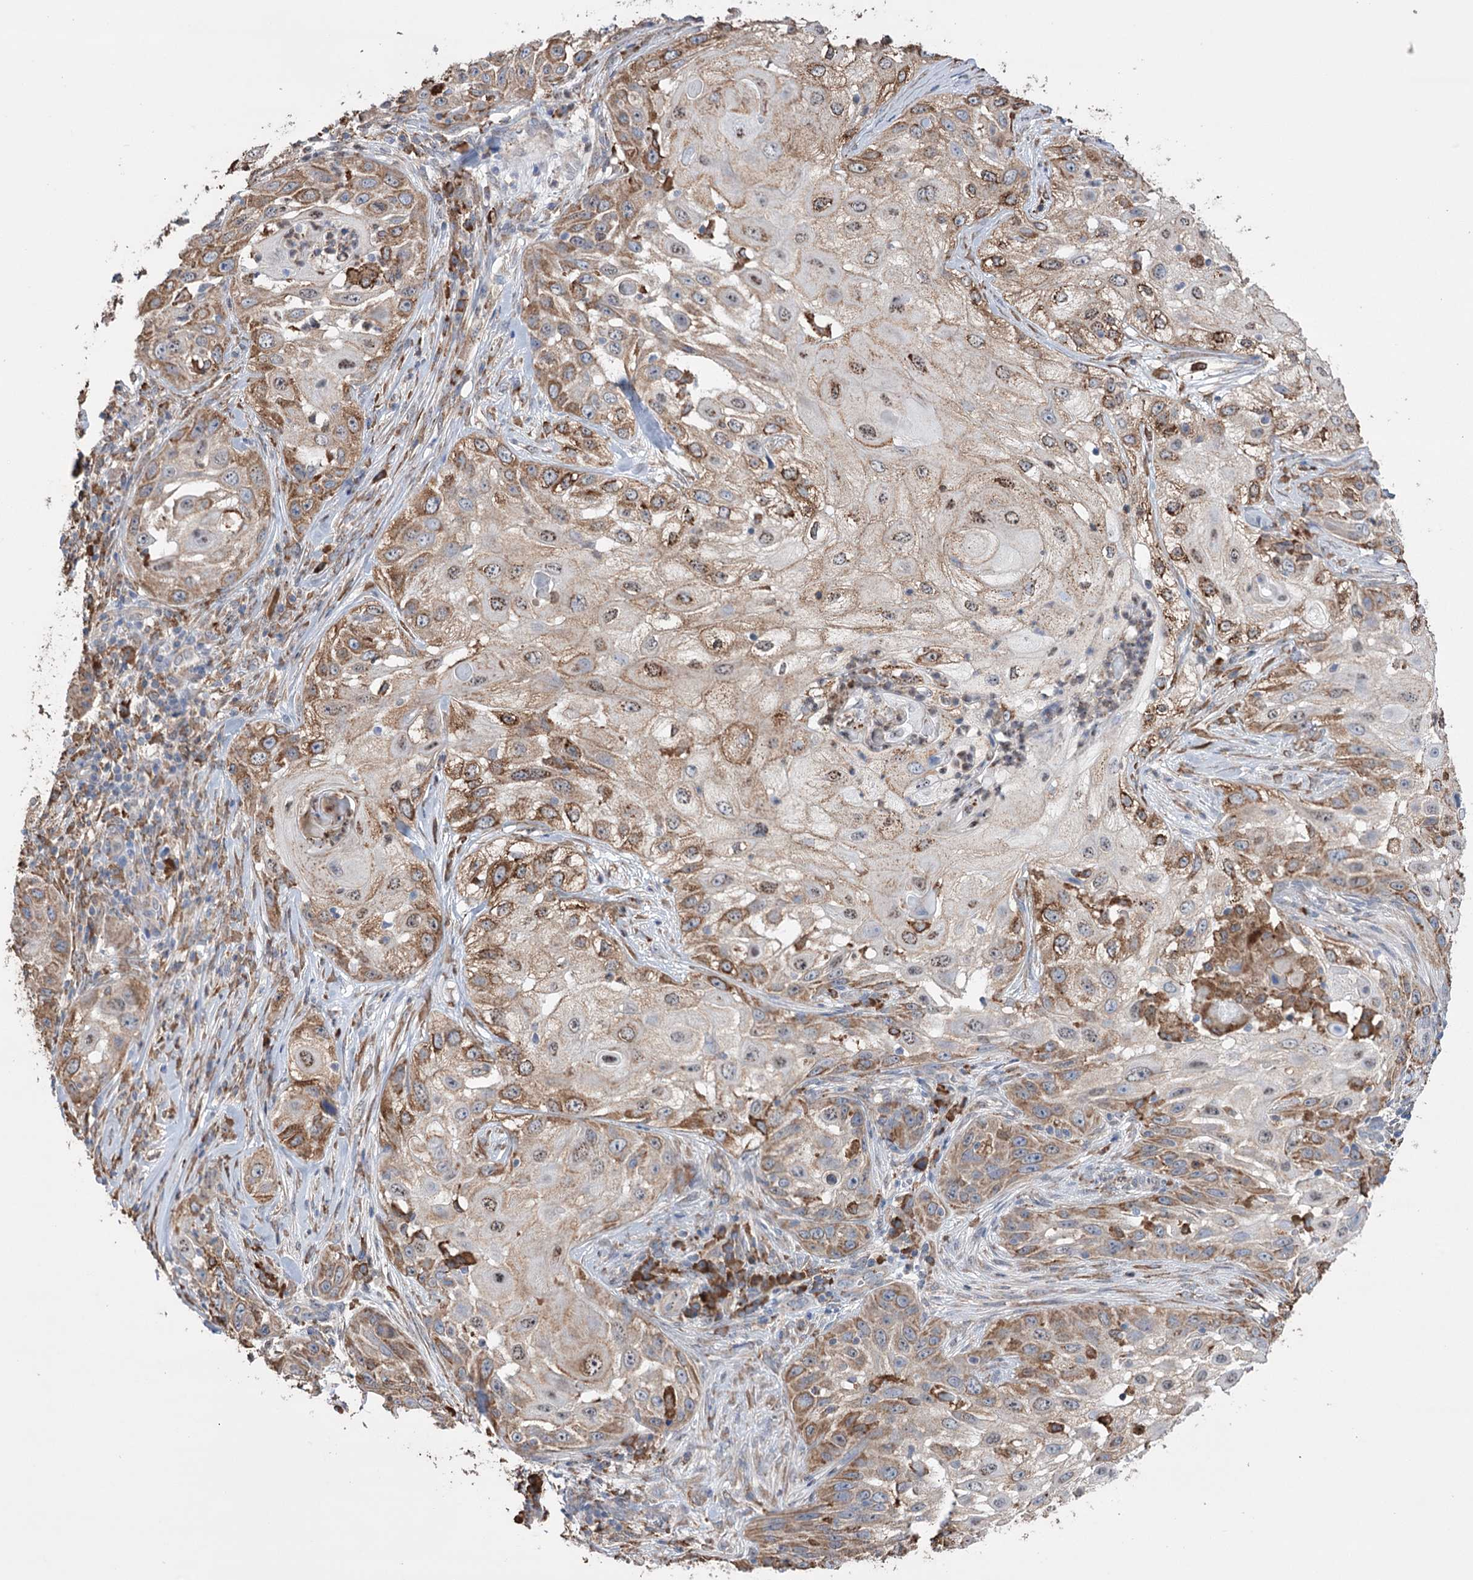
{"staining": {"intensity": "moderate", "quantity": ">75%", "location": "cytoplasmic/membranous"}, "tissue": "skin cancer", "cell_type": "Tumor cells", "image_type": "cancer", "snomed": [{"axis": "morphology", "description": "Squamous cell carcinoma, NOS"}, {"axis": "topography", "description": "Skin"}], "caption": "Tumor cells reveal medium levels of moderate cytoplasmic/membranous staining in approximately >75% of cells in human skin squamous cell carcinoma.", "gene": "TRIM71", "patient": {"sex": "female", "age": 44}}